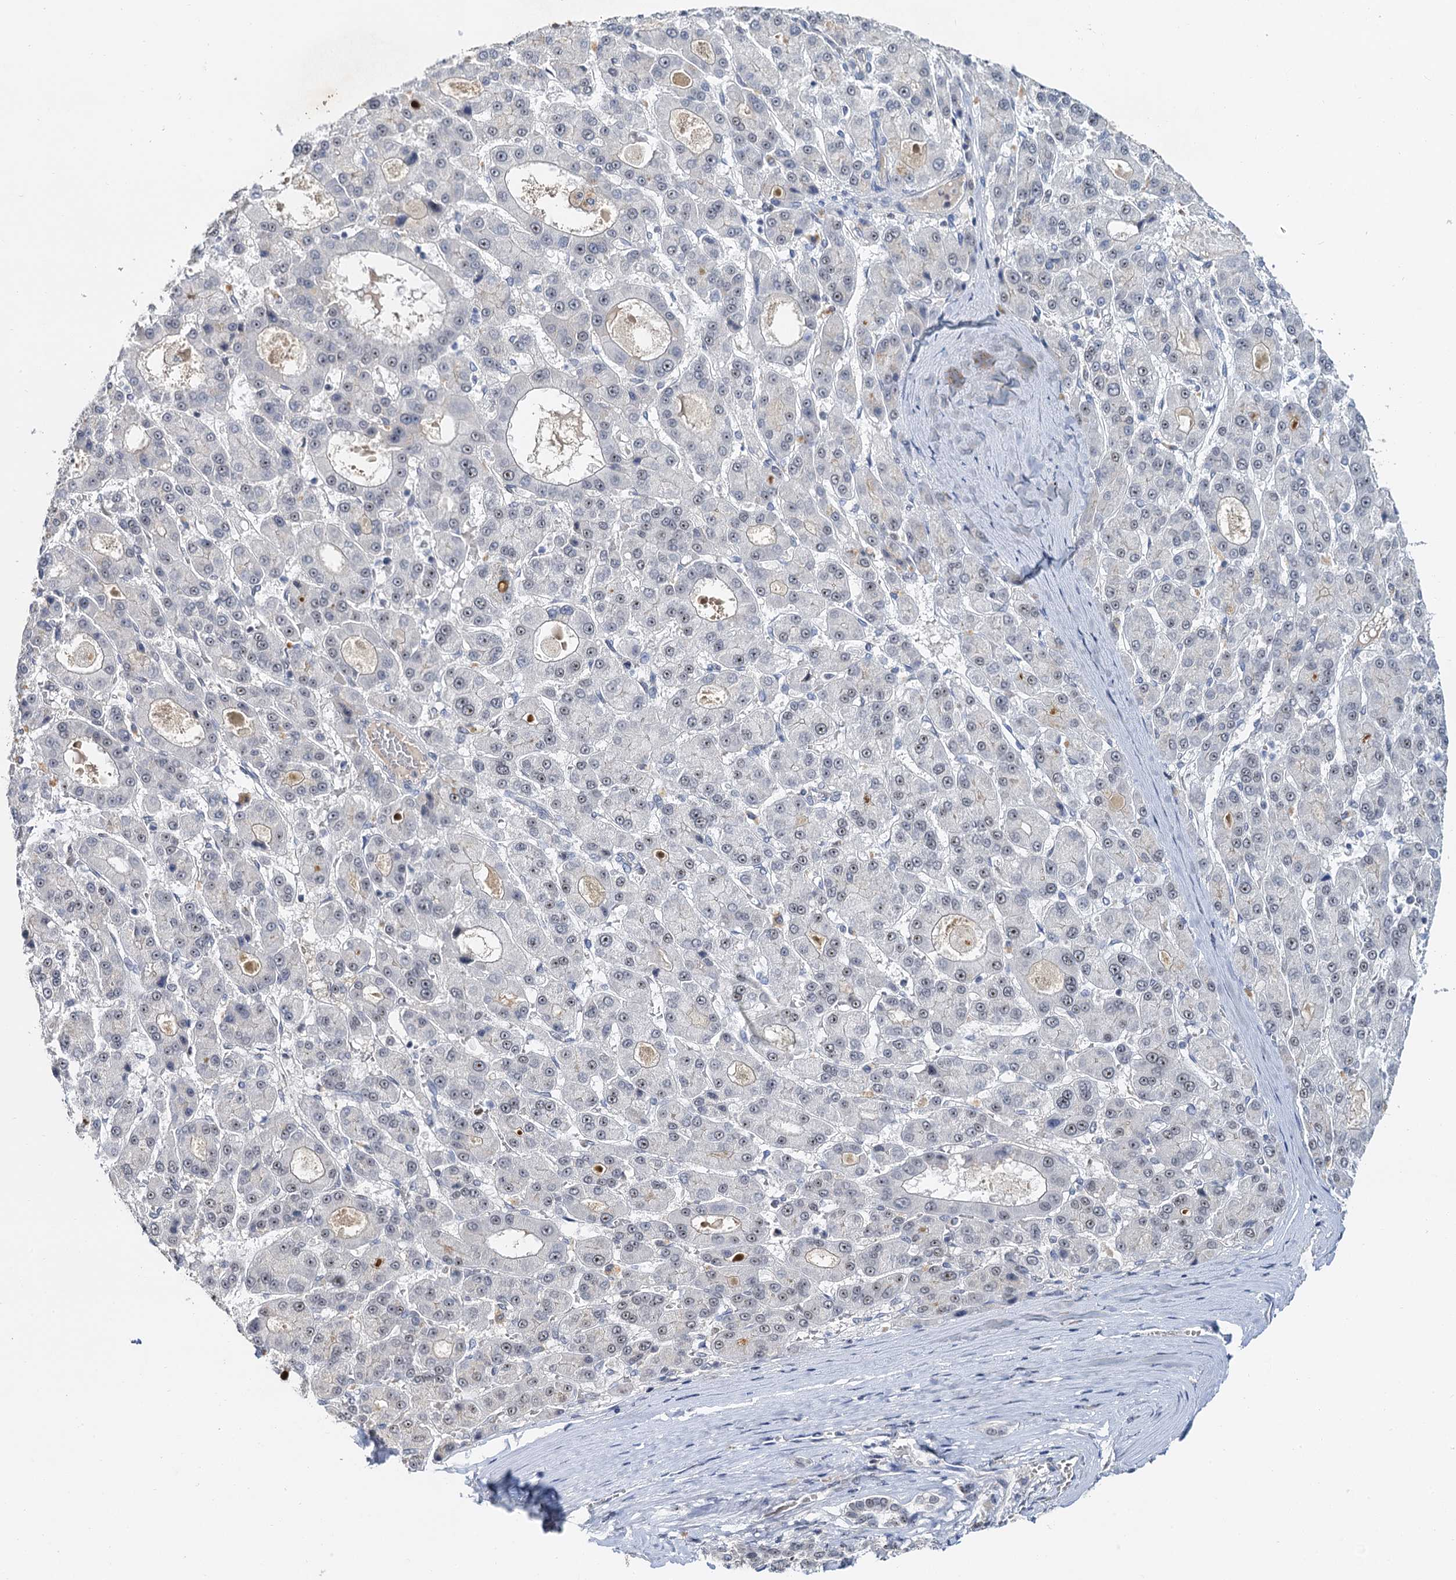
{"staining": {"intensity": "weak", "quantity": "<25%", "location": "nuclear"}, "tissue": "liver cancer", "cell_type": "Tumor cells", "image_type": "cancer", "snomed": [{"axis": "morphology", "description": "Carcinoma, Hepatocellular, NOS"}, {"axis": "topography", "description": "Liver"}], "caption": "This histopathology image is of liver hepatocellular carcinoma stained with immunohistochemistry (IHC) to label a protein in brown with the nuclei are counter-stained blue. There is no expression in tumor cells.", "gene": "NOP2", "patient": {"sex": "male", "age": 70}}